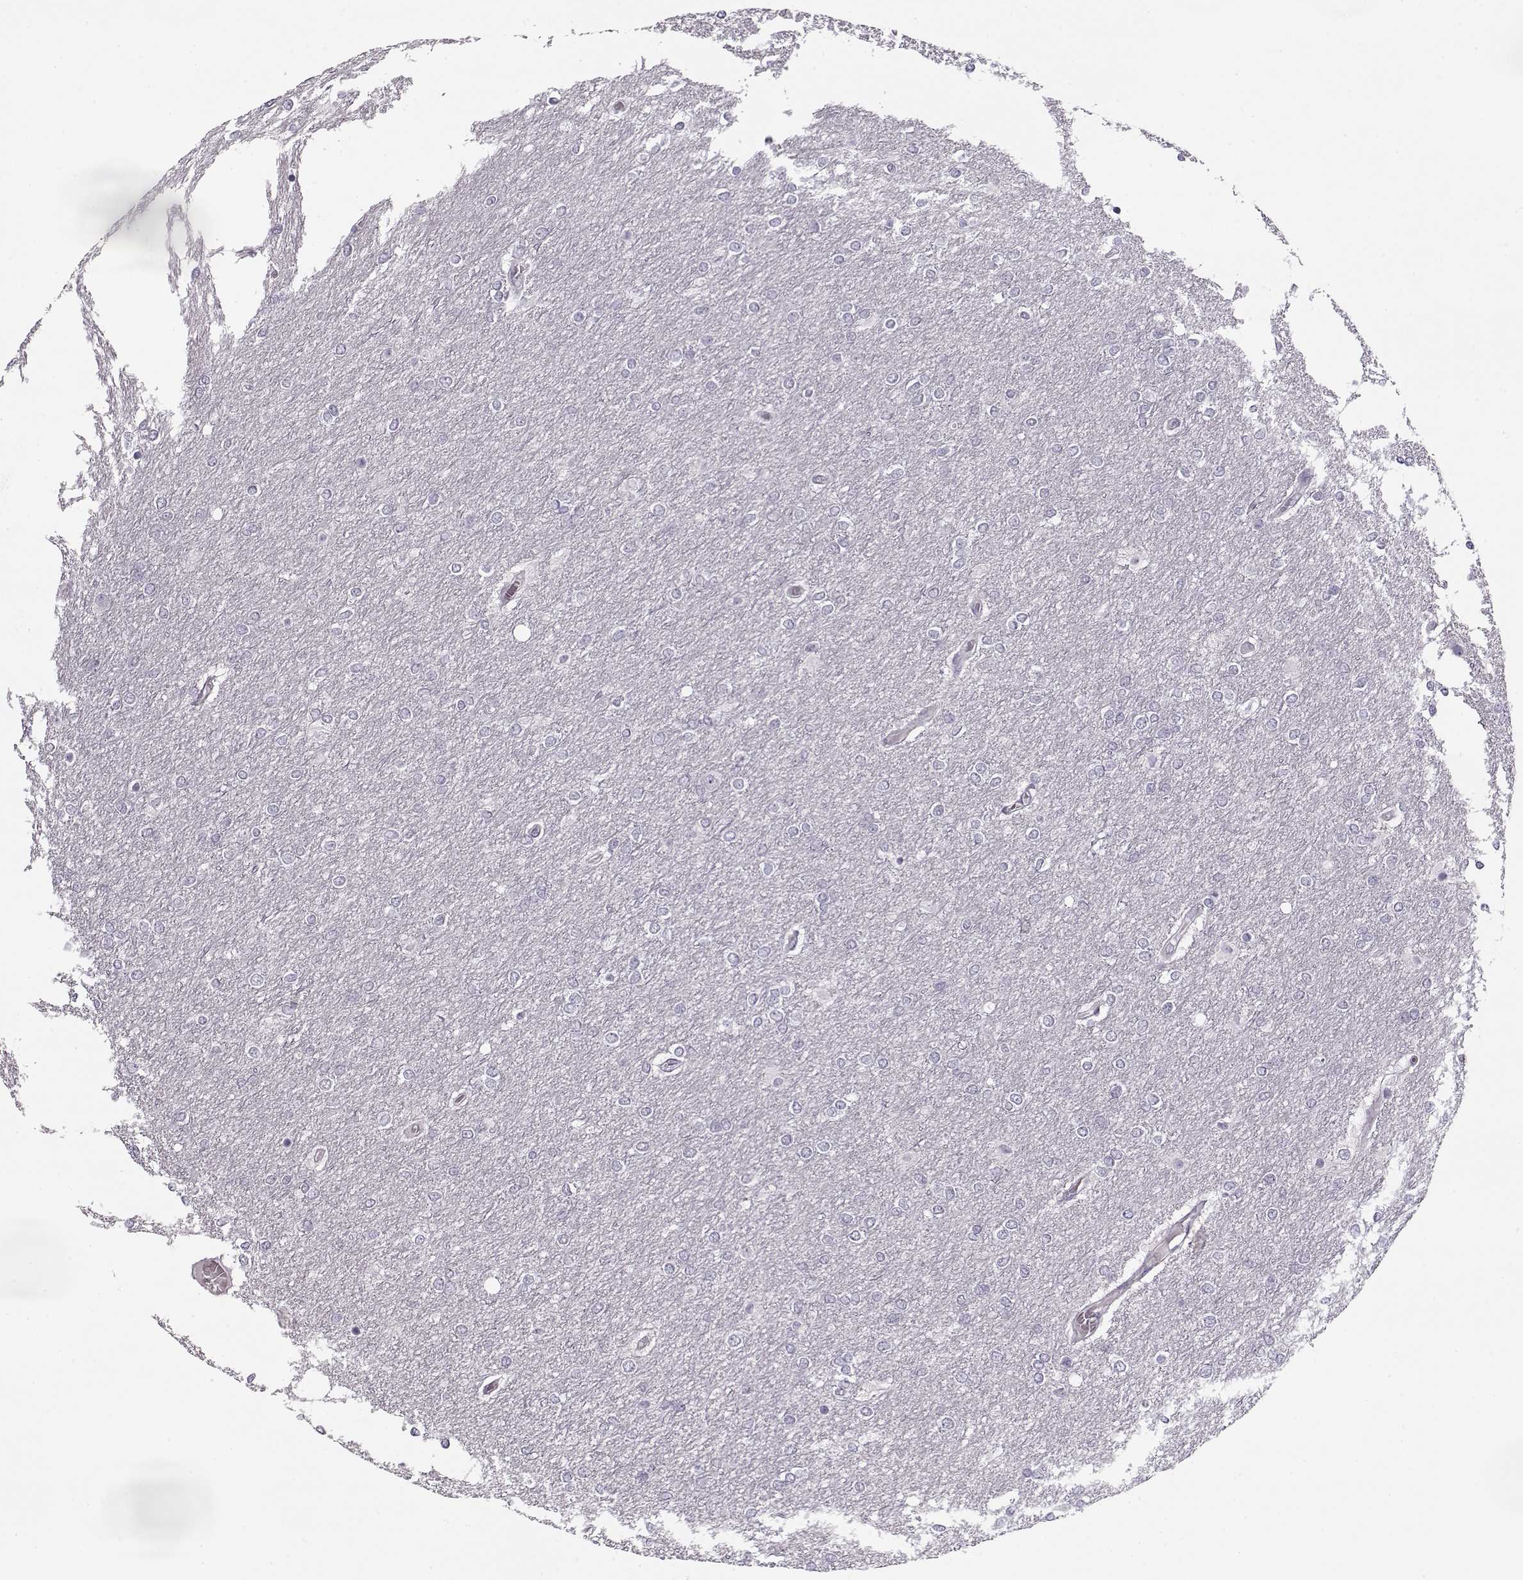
{"staining": {"intensity": "negative", "quantity": "none", "location": "none"}, "tissue": "glioma", "cell_type": "Tumor cells", "image_type": "cancer", "snomed": [{"axis": "morphology", "description": "Glioma, malignant, High grade"}, {"axis": "topography", "description": "Brain"}], "caption": "DAB immunohistochemical staining of glioma reveals no significant staining in tumor cells.", "gene": "PNMT", "patient": {"sex": "female", "age": 61}}